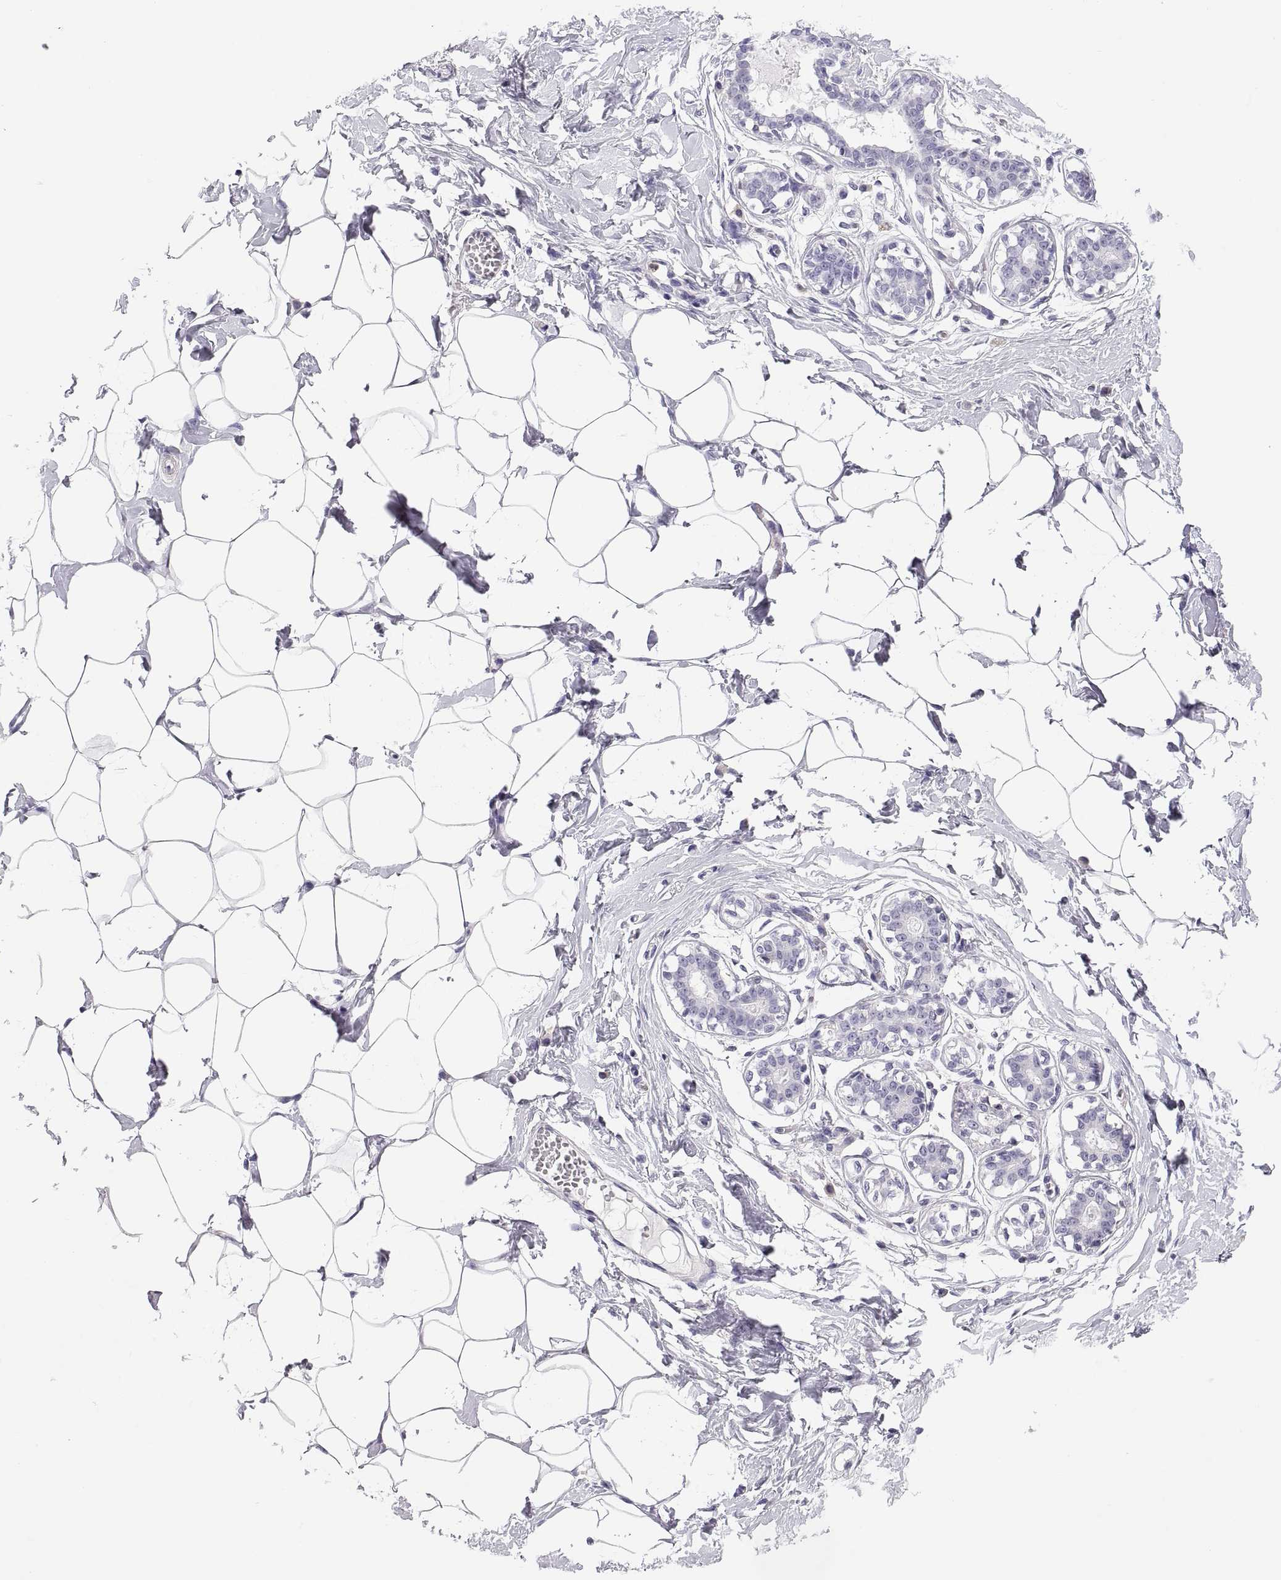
{"staining": {"intensity": "negative", "quantity": "none", "location": "none"}, "tissue": "breast", "cell_type": "Adipocytes", "image_type": "normal", "snomed": [{"axis": "morphology", "description": "Normal tissue, NOS"}, {"axis": "morphology", "description": "Lobular carcinoma, in situ"}, {"axis": "topography", "description": "Breast"}], "caption": "Unremarkable breast was stained to show a protein in brown. There is no significant staining in adipocytes.", "gene": "RGS19", "patient": {"sex": "female", "age": 35}}